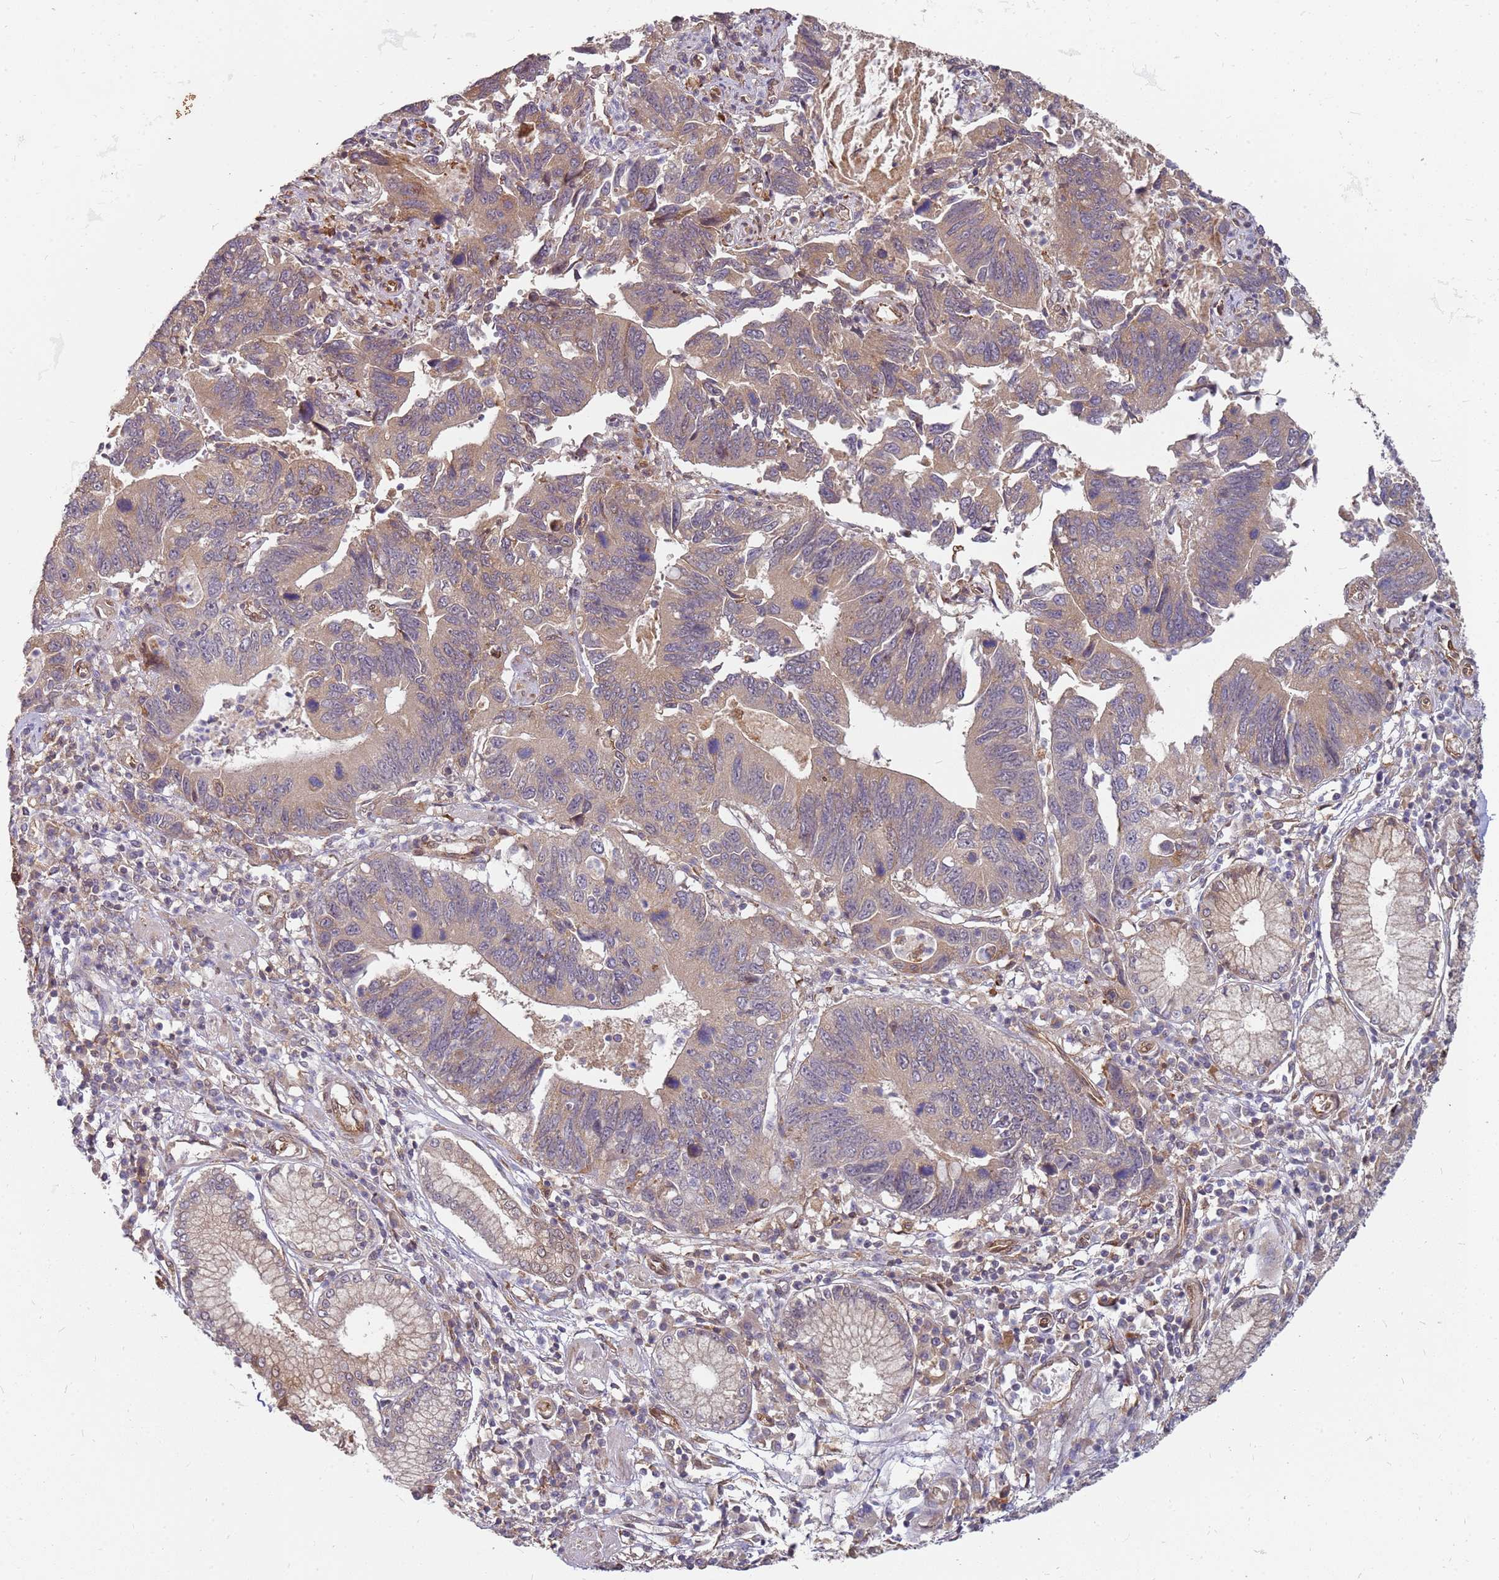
{"staining": {"intensity": "moderate", "quantity": ">75%", "location": "cytoplasmic/membranous"}, "tissue": "stomach cancer", "cell_type": "Tumor cells", "image_type": "cancer", "snomed": [{"axis": "morphology", "description": "Adenocarcinoma, NOS"}, {"axis": "topography", "description": "Stomach"}], "caption": "Immunohistochemical staining of stomach cancer displays moderate cytoplasmic/membranous protein expression in about >75% of tumor cells.", "gene": "NUDT14", "patient": {"sex": "male", "age": 59}}